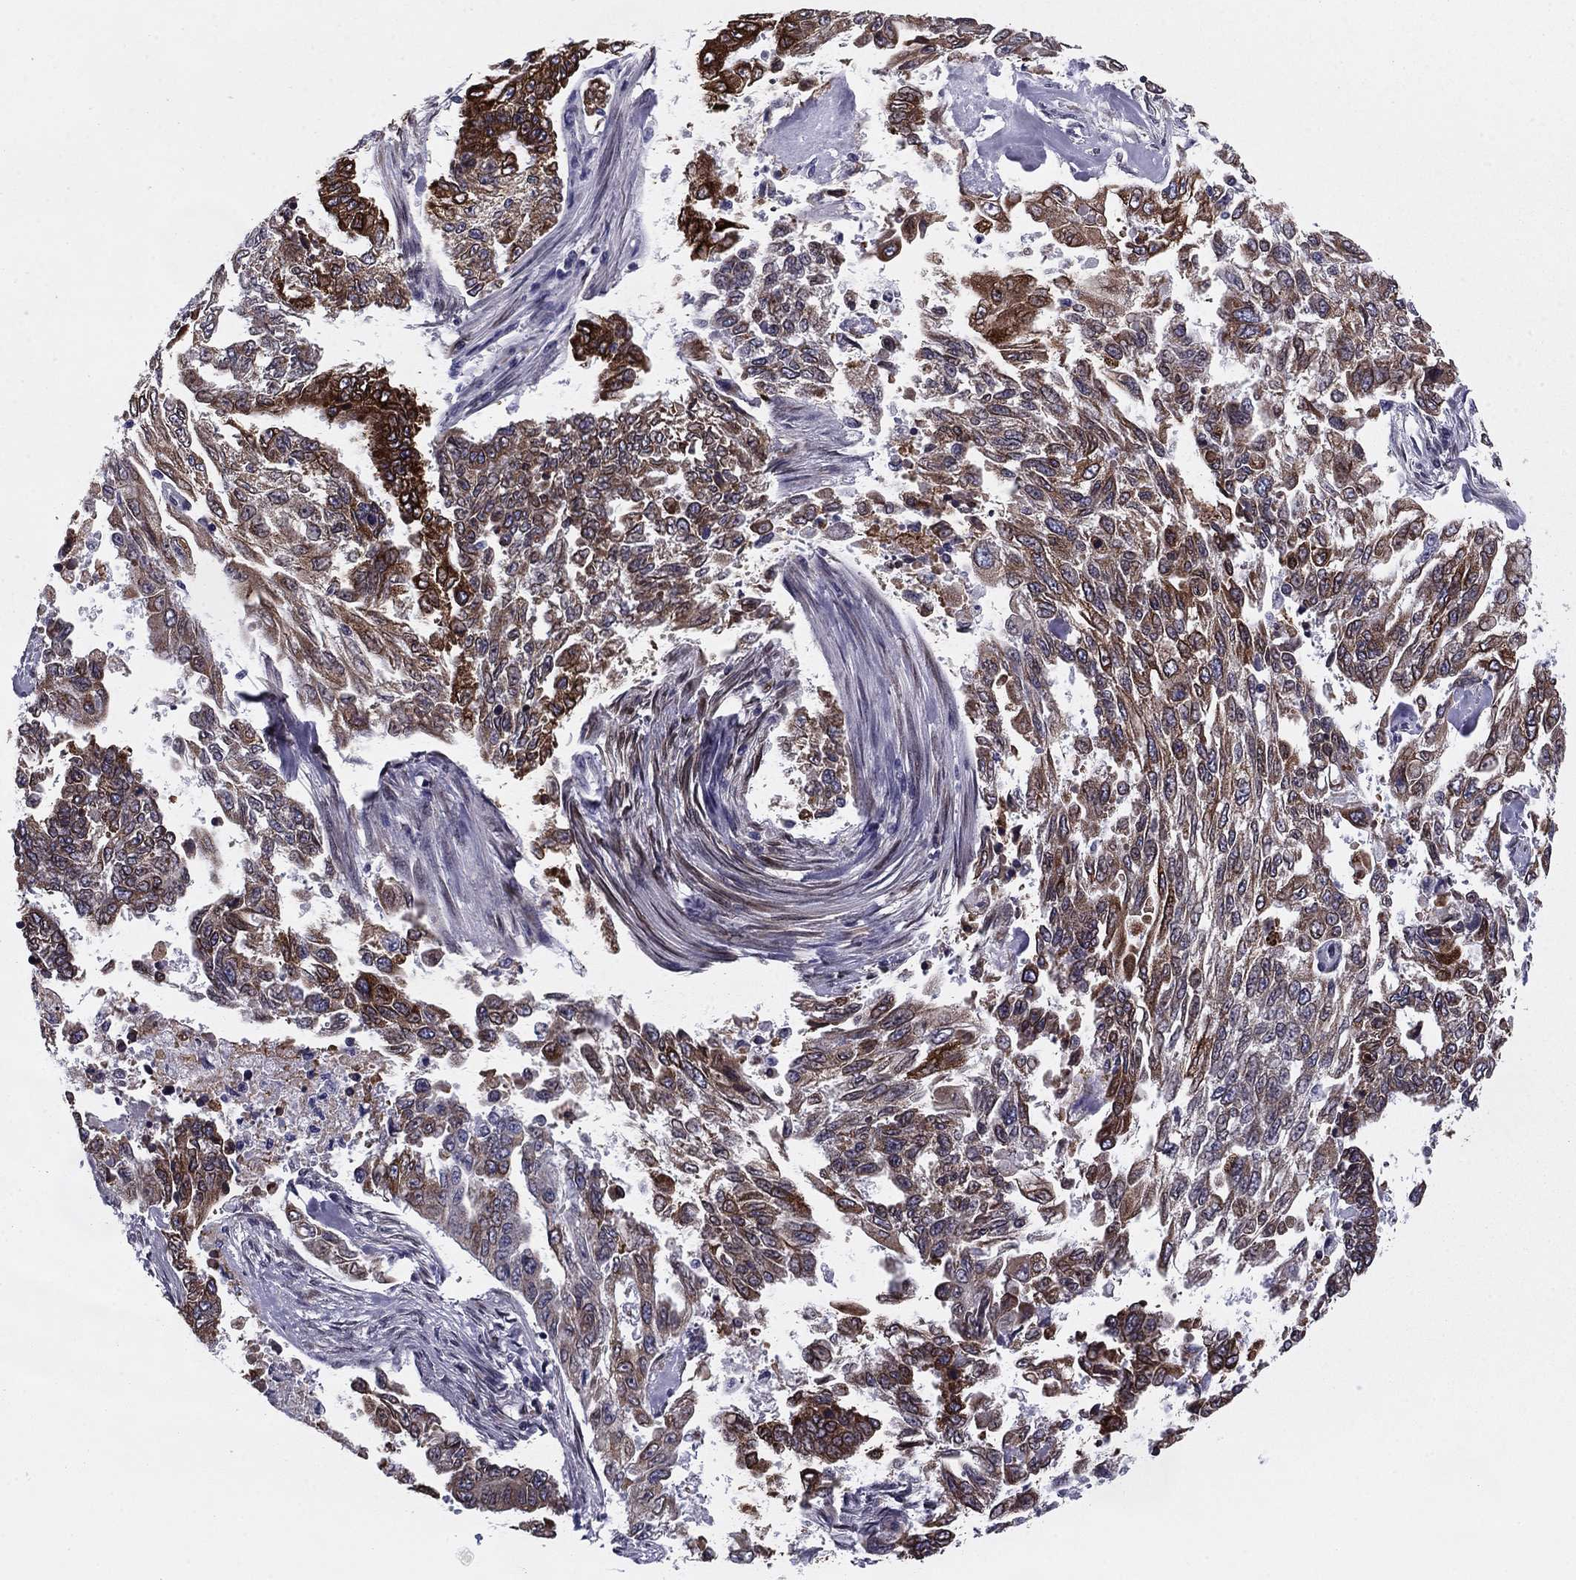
{"staining": {"intensity": "strong", "quantity": "25%-75%", "location": "cytoplasmic/membranous"}, "tissue": "endometrial cancer", "cell_type": "Tumor cells", "image_type": "cancer", "snomed": [{"axis": "morphology", "description": "Adenocarcinoma, NOS"}, {"axis": "topography", "description": "Uterus"}], "caption": "Brown immunohistochemical staining in human endometrial cancer shows strong cytoplasmic/membranous positivity in about 25%-75% of tumor cells.", "gene": "TMED3", "patient": {"sex": "female", "age": 59}}